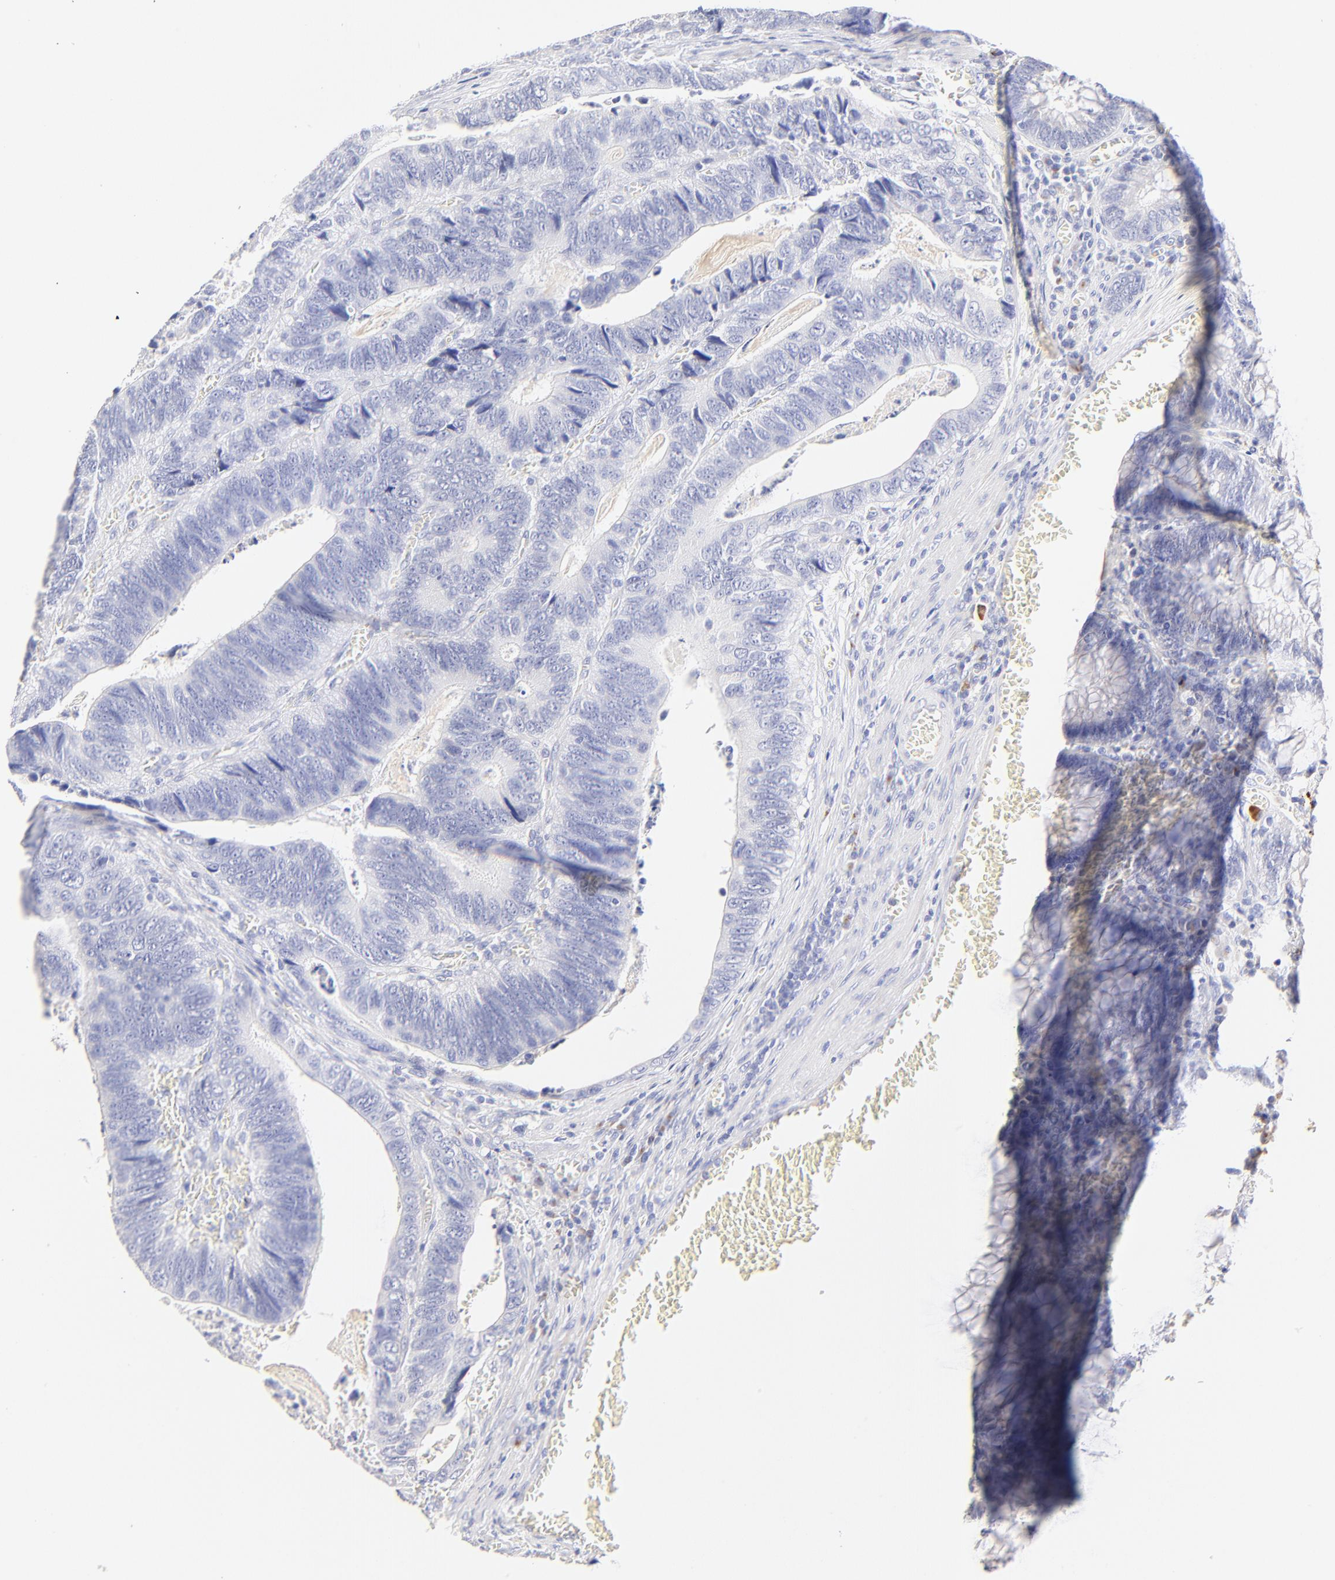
{"staining": {"intensity": "negative", "quantity": "none", "location": "none"}, "tissue": "colorectal cancer", "cell_type": "Tumor cells", "image_type": "cancer", "snomed": [{"axis": "morphology", "description": "Adenocarcinoma, NOS"}, {"axis": "topography", "description": "Colon"}], "caption": "This is a photomicrograph of immunohistochemistry (IHC) staining of colorectal adenocarcinoma, which shows no positivity in tumor cells.", "gene": "ASB9", "patient": {"sex": "male", "age": 72}}